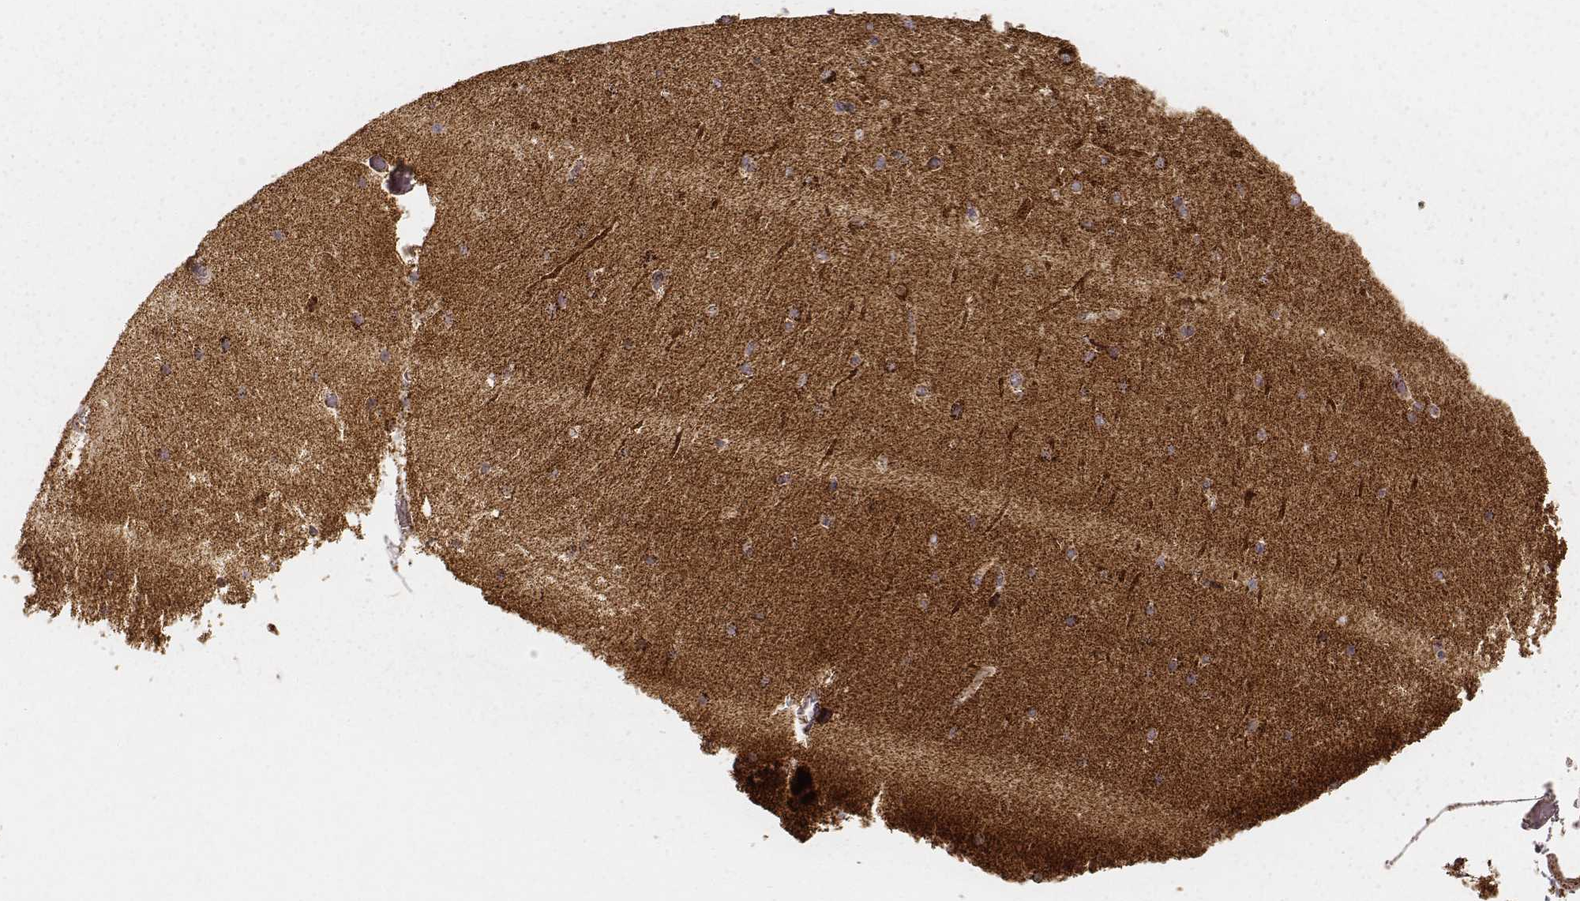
{"staining": {"intensity": "strong", "quantity": ">75%", "location": "cytoplasmic/membranous"}, "tissue": "cerebellum", "cell_type": "Cells in granular layer", "image_type": "normal", "snomed": [{"axis": "morphology", "description": "Normal tissue, NOS"}, {"axis": "topography", "description": "Cerebellum"}], "caption": "Cells in granular layer reveal high levels of strong cytoplasmic/membranous positivity in about >75% of cells in benign cerebellum. (brown staining indicates protein expression, while blue staining denotes nuclei).", "gene": "CS", "patient": {"sex": "female", "age": 28}}